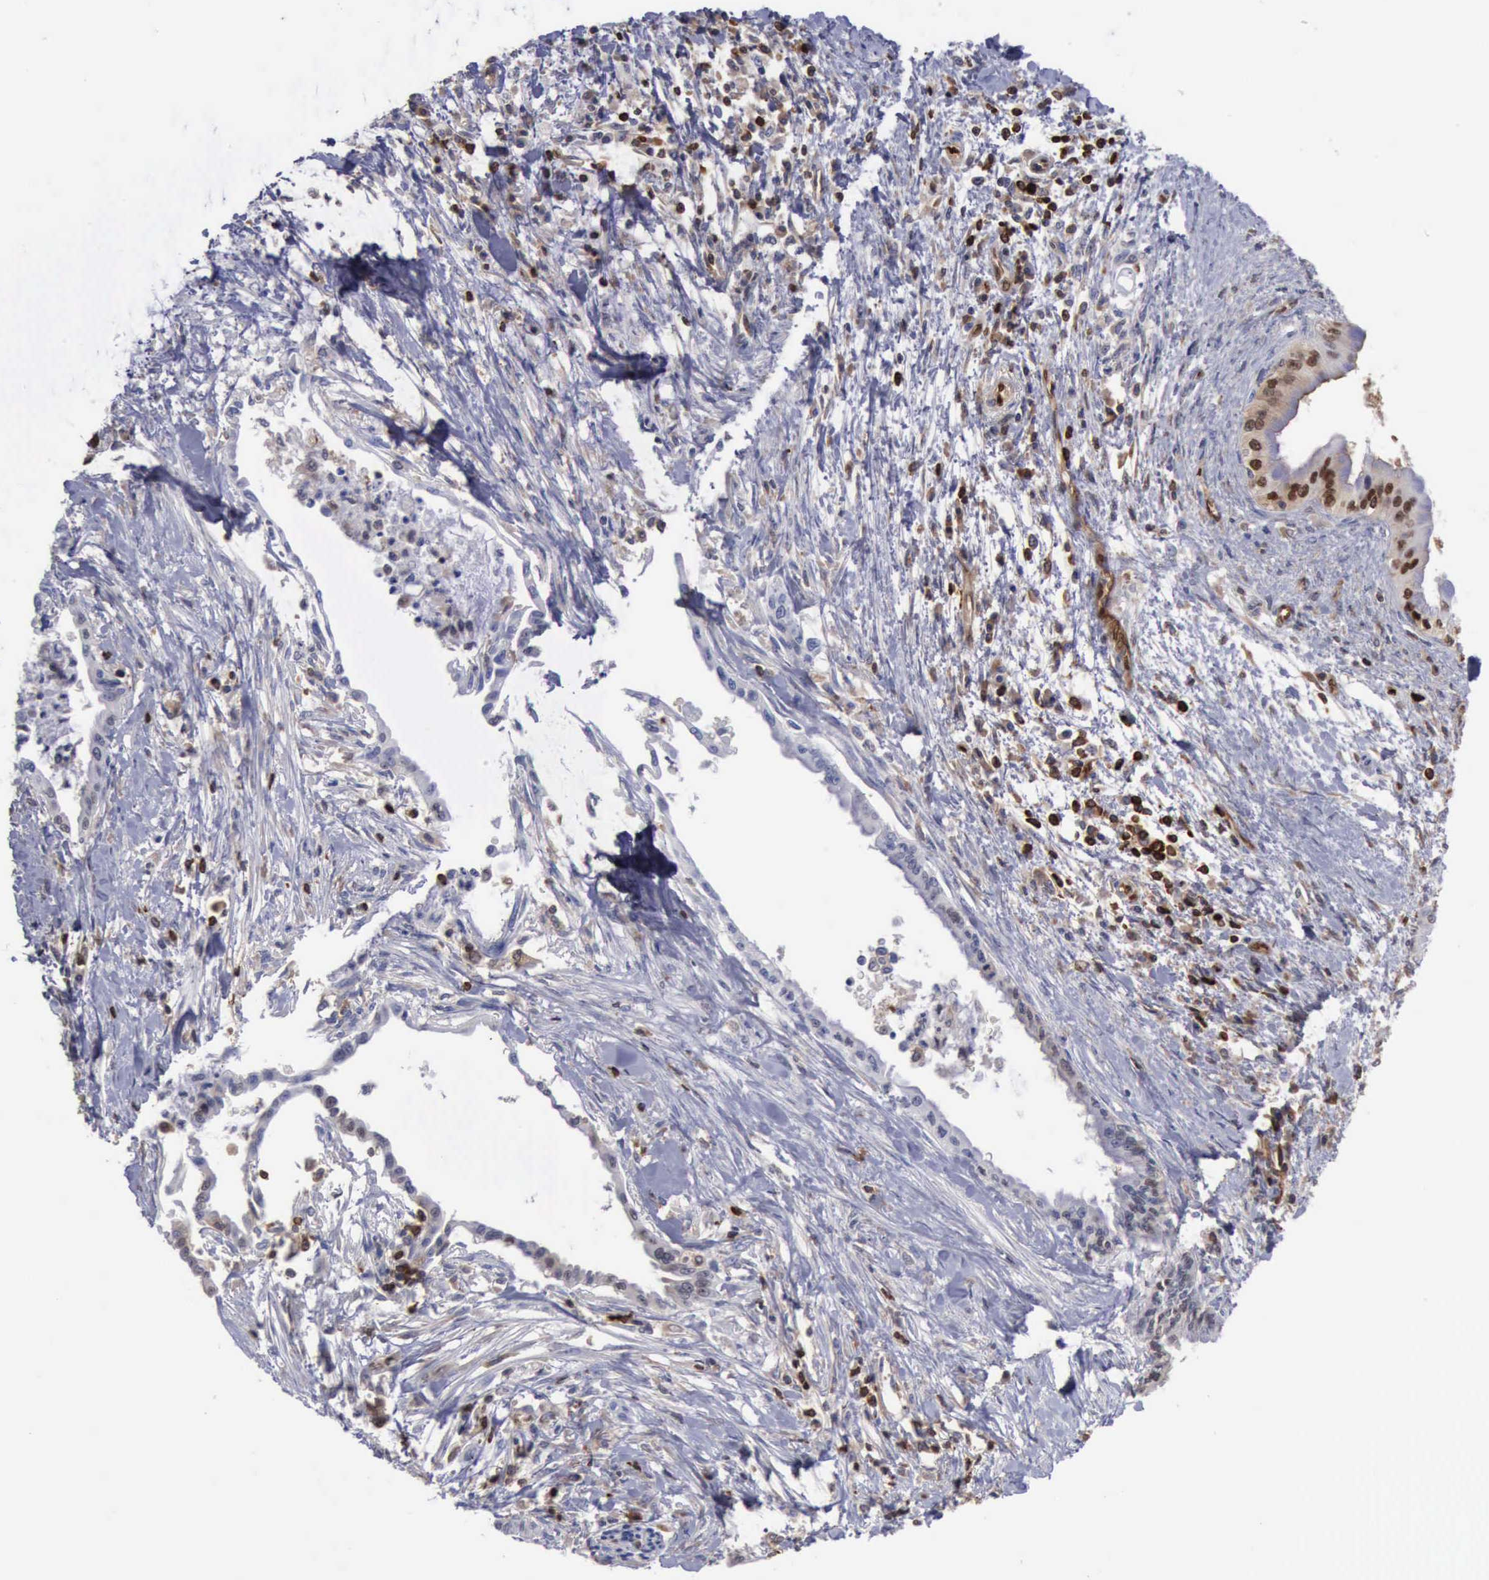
{"staining": {"intensity": "weak", "quantity": "25%-75%", "location": "cytoplasmic/membranous,nuclear"}, "tissue": "pancreatic cancer", "cell_type": "Tumor cells", "image_type": "cancer", "snomed": [{"axis": "morphology", "description": "Adenocarcinoma, NOS"}, {"axis": "topography", "description": "Pancreas"}], "caption": "Weak cytoplasmic/membranous and nuclear protein positivity is identified in about 25%-75% of tumor cells in adenocarcinoma (pancreatic).", "gene": "PDCD4", "patient": {"sex": "female", "age": 64}}